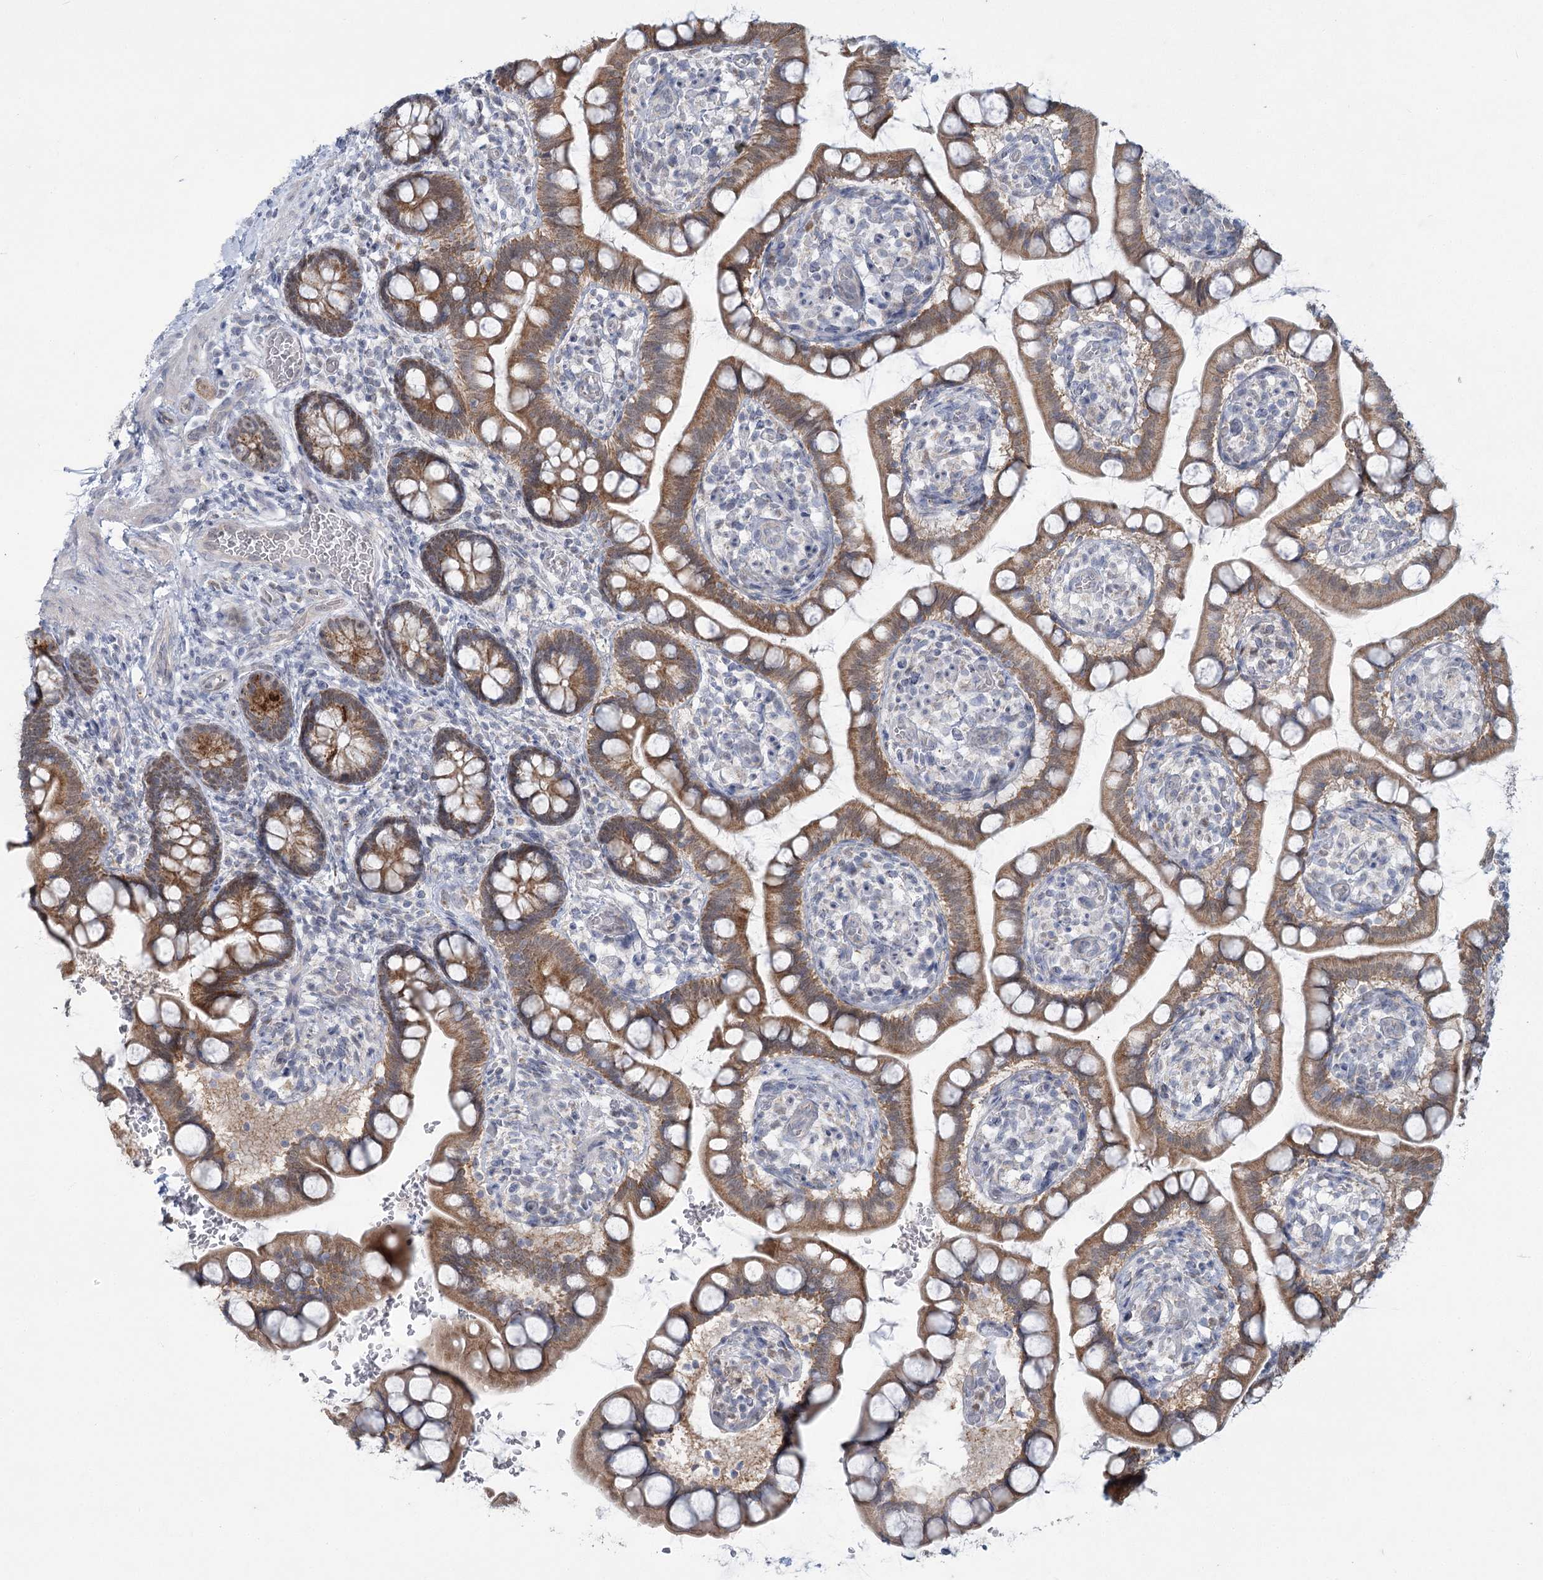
{"staining": {"intensity": "moderate", "quantity": ">75%", "location": "cytoplasmic/membranous"}, "tissue": "small intestine", "cell_type": "Glandular cells", "image_type": "normal", "snomed": [{"axis": "morphology", "description": "Normal tissue, NOS"}, {"axis": "topography", "description": "Small intestine"}], "caption": "Immunohistochemical staining of benign small intestine demonstrates medium levels of moderate cytoplasmic/membranous positivity in about >75% of glandular cells.", "gene": "MTG1", "patient": {"sex": "male", "age": 52}}